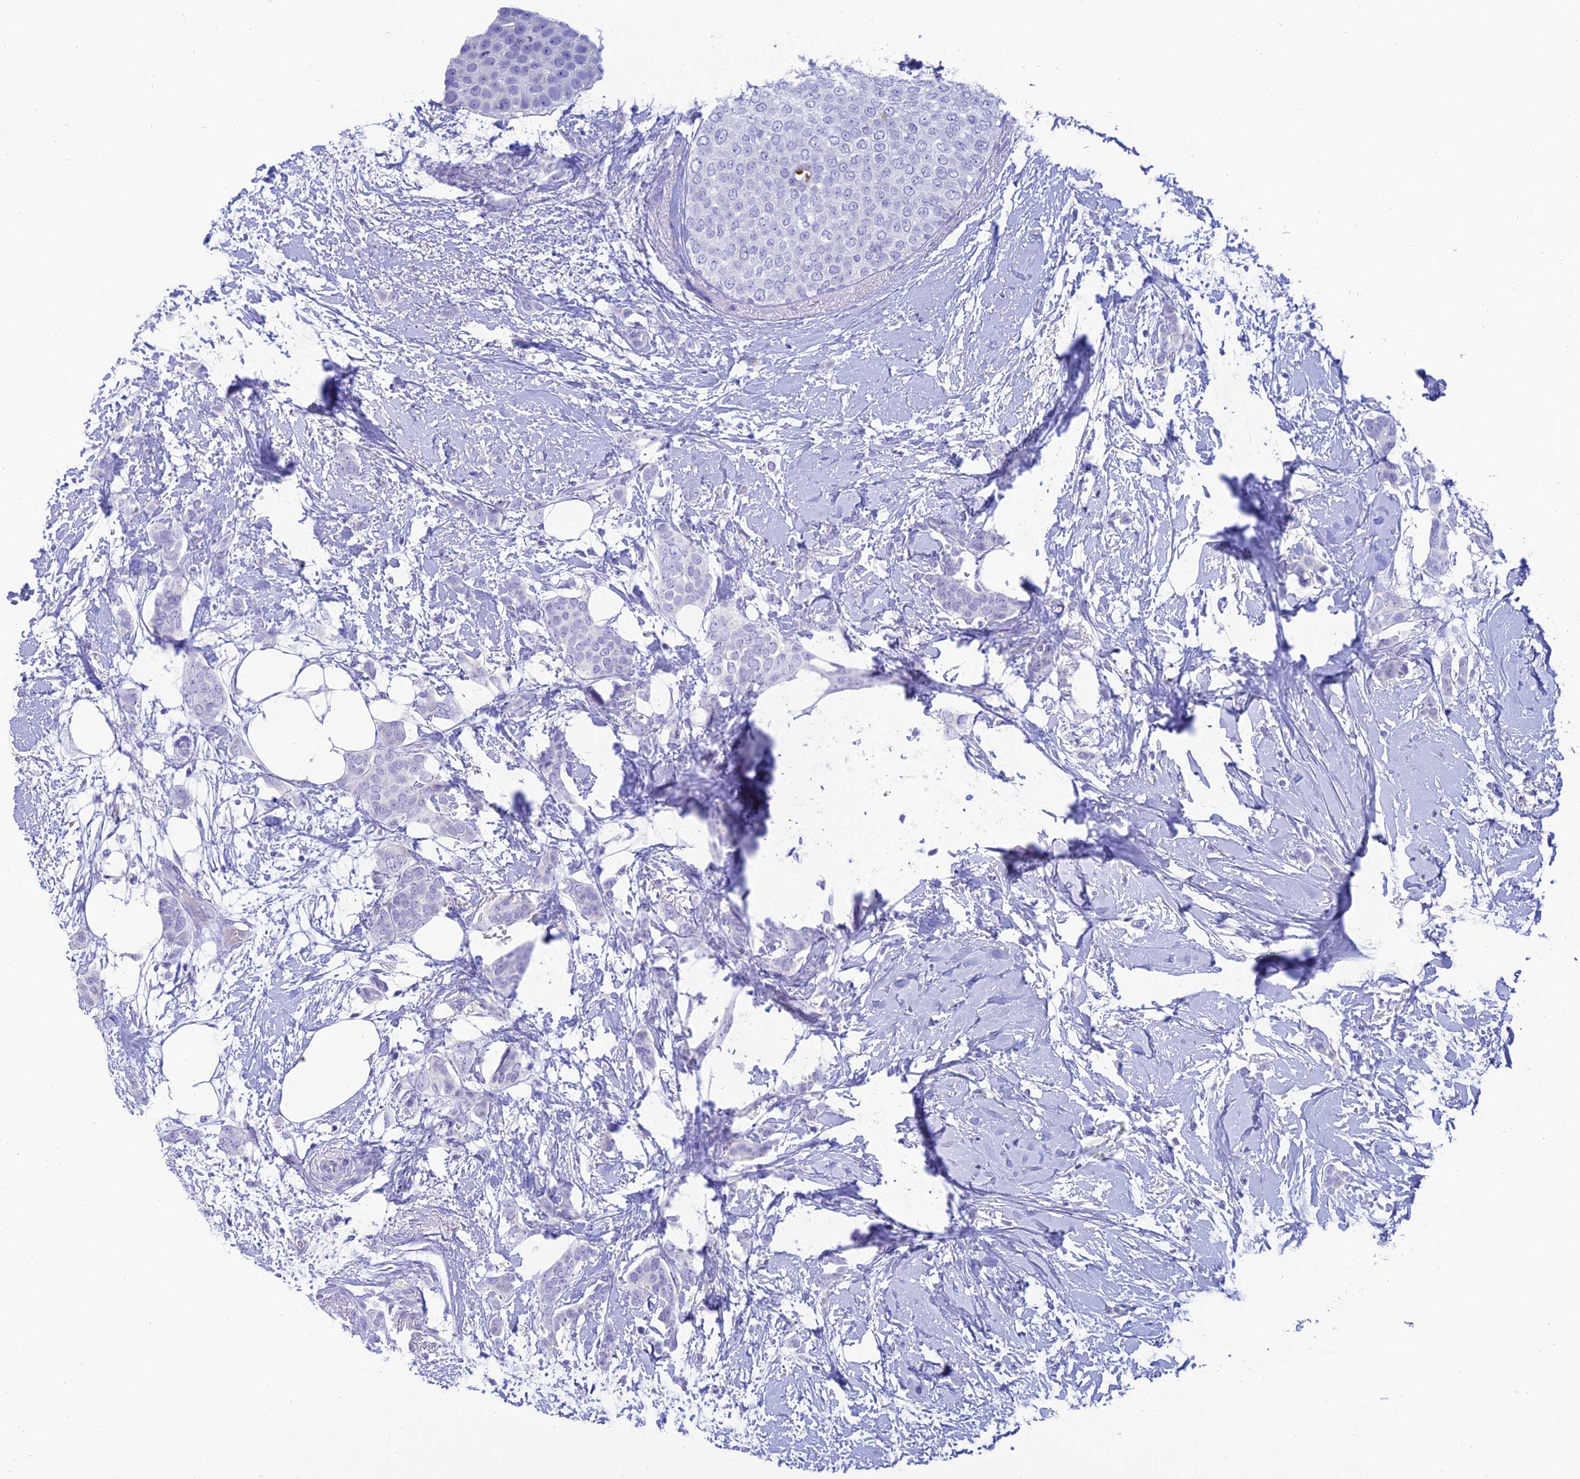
{"staining": {"intensity": "negative", "quantity": "none", "location": "none"}, "tissue": "breast cancer", "cell_type": "Tumor cells", "image_type": "cancer", "snomed": [{"axis": "morphology", "description": "Duct carcinoma"}, {"axis": "topography", "description": "Breast"}], "caption": "Immunohistochemical staining of human breast invasive ductal carcinoma reveals no significant expression in tumor cells. Brightfield microscopy of immunohistochemistry (IHC) stained with DAB (3,3'-diaminobenzidine) (brown) and hematoxylin (blue), captured at high magnification.", "gene": "MAL2", "patient": {"sex": "female", "age": 72}}